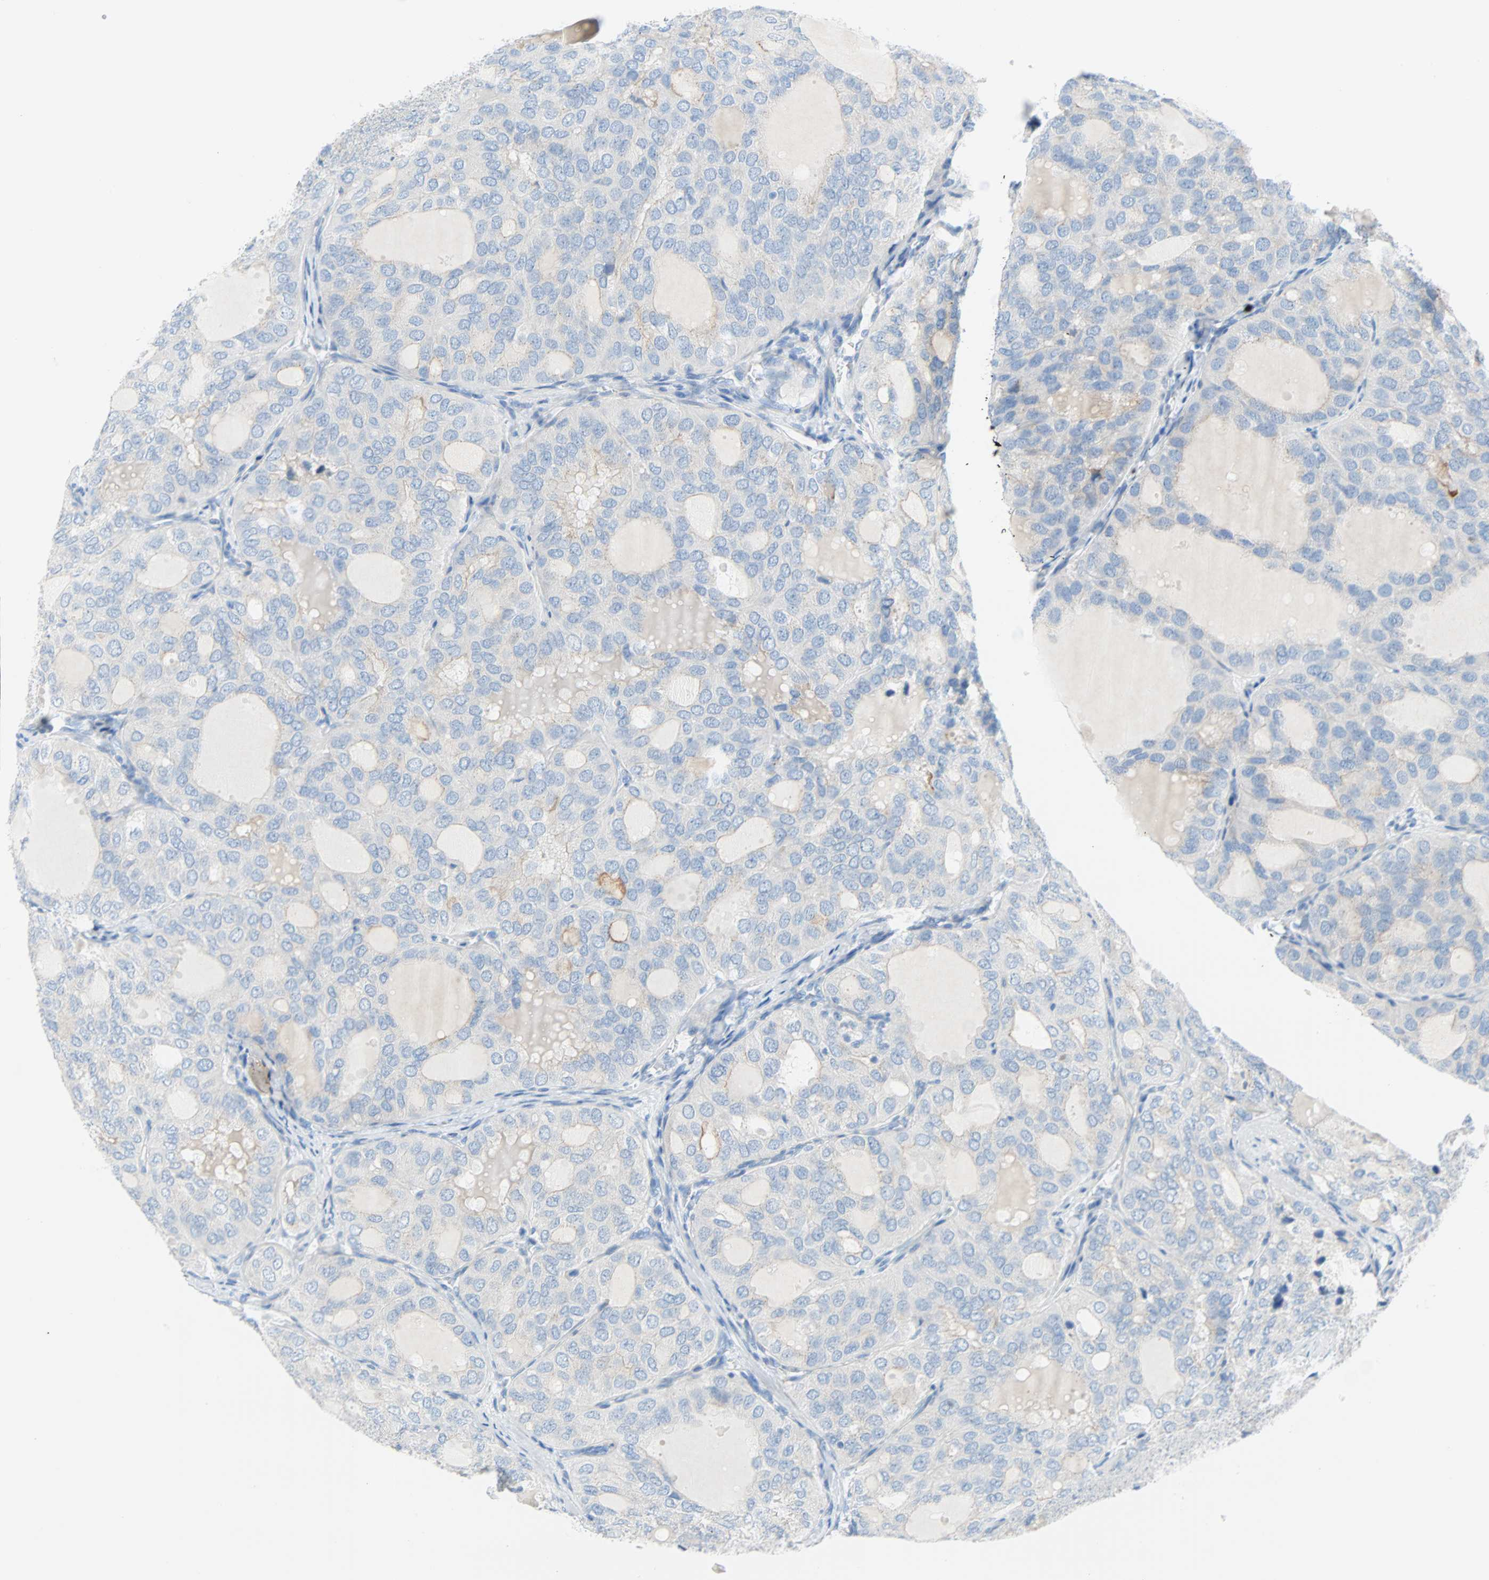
{"staining": {"intensity": "negative", "quantity": "none", "location": "none"}, "tissue": "thyroid cancer", "cell_type": "Tumor cells", "image_type": "cancer", "snomed": [{"axis": "morphology", "description": "Follicular adenoma carcinoma, NOS"}, {"axis": "topography", "description": "Thyroid gland"}], "caption": "A photomicrograph of thyroid follicular adenoma carcinoma stained for a protein exhibits no brown staining in tumor cells.", "gene": "PDPN", "patient": {"sex": "male", "age": 75}}